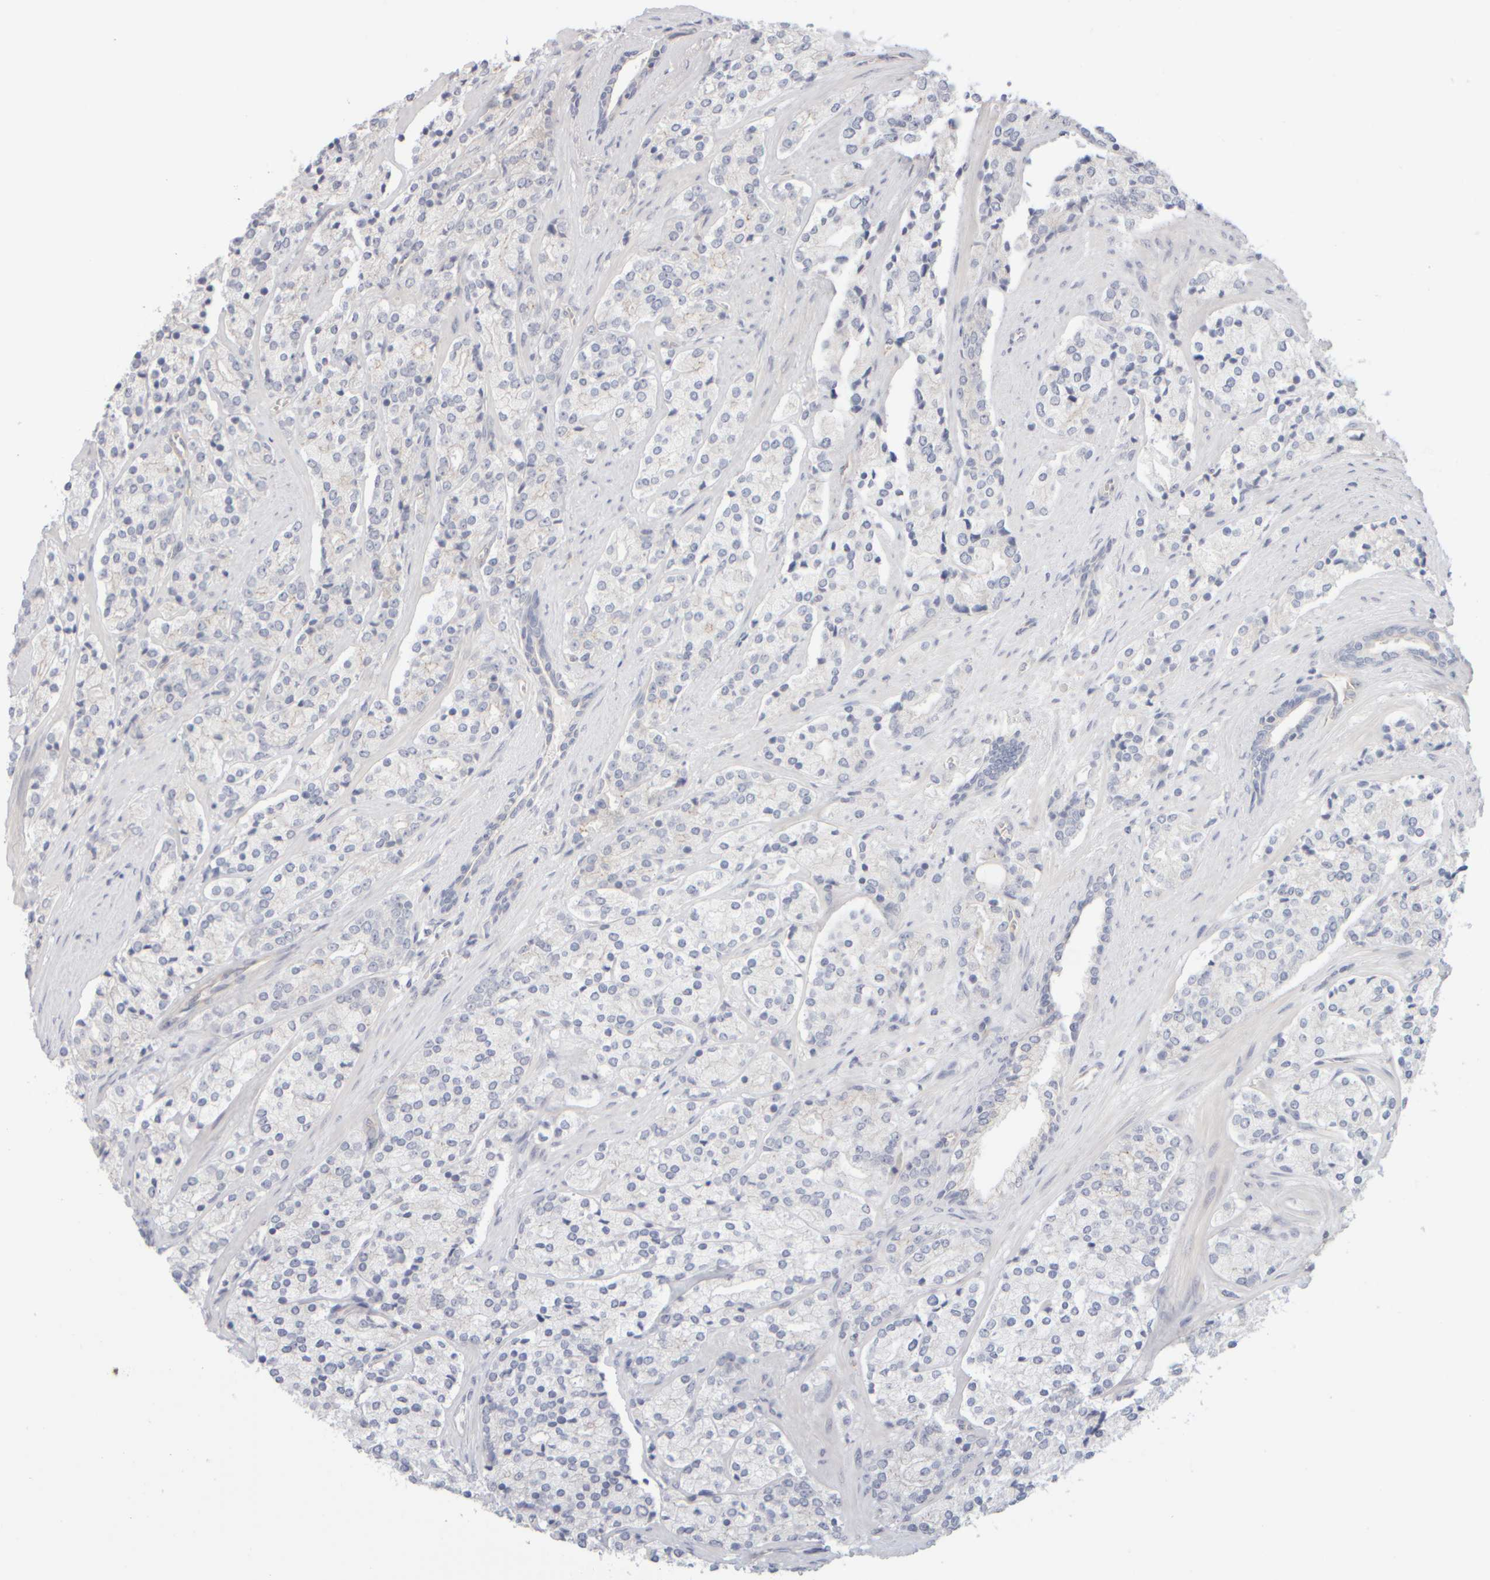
{"staining": {"intensity": "negative", "quantity": "none", "location": "none"}, "tissue": "prostate cancer", "cell_type": "Tumor cells", "image_type": "cancer", "snomed": [{"axis": "morphology", "description": "Adenocarcinoma, High grade"}, {"axis": "topography", "description": "Prostate"}], "caption": "There is no significant positivity in tumor cells of high-grade adenocarcinoma (prostate). (DAB (3,3'-diaminobenzidine) immunohistochemistry, high magnification).", "gene": "GOPC", "patient": {"sex": "male", "age": 71}}